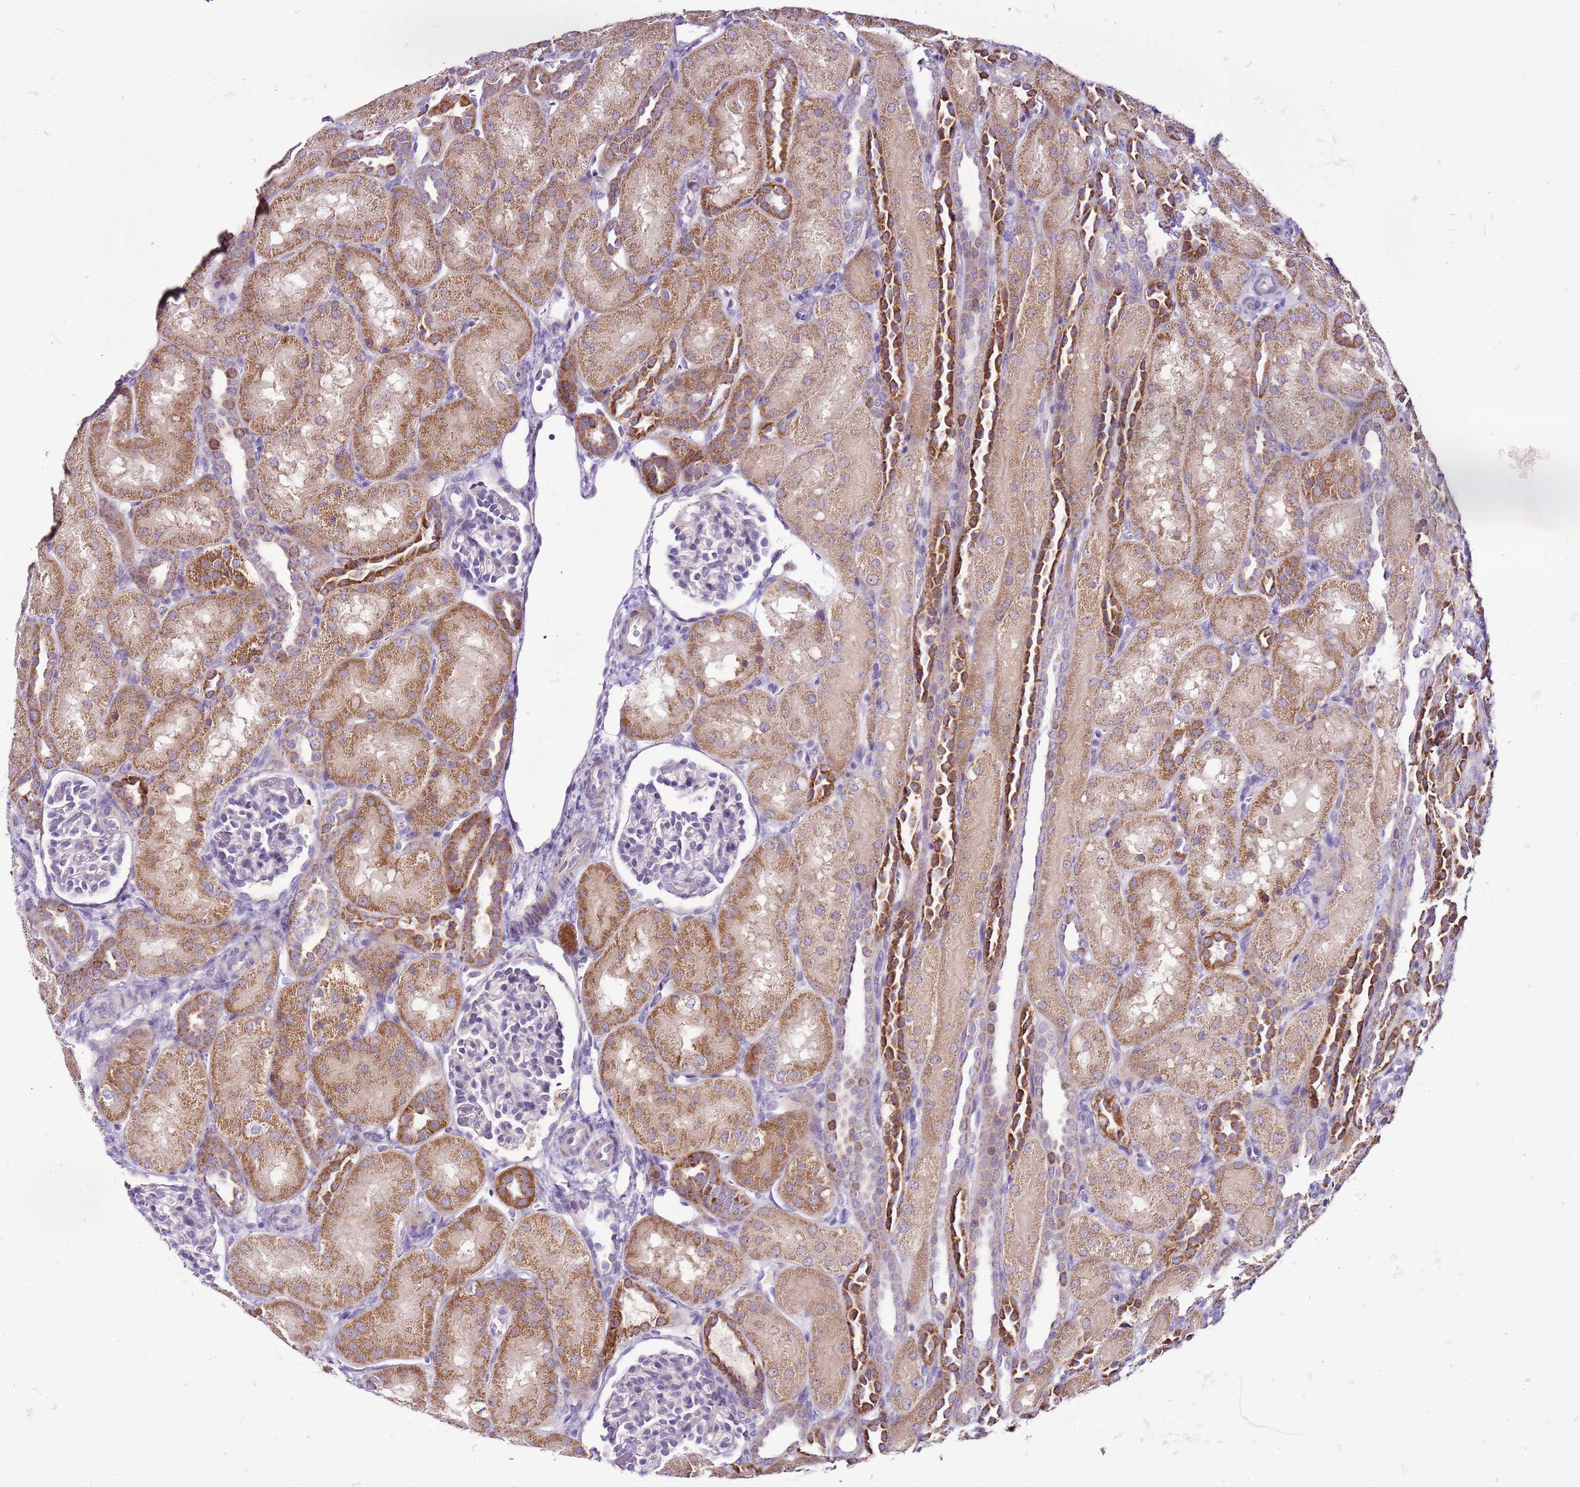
{"staining": {"intensity": "negative", "quantity": "none", "location": "none"}, "tissue": "kidney", "cell_type": "Cells in glomeruli", "image_type": "normal", "snomed": [{"axis": "morphology", "description": "Normal tissue, NOS"}, {"axis": "topography", "description": "Kidney"}], "caption": "Immunohistochemistry histopathology image of unremarkable kidney stained for a protein (brown), which exhibits no staining in cells in glomeruli.", "gene": "MRPL36", "patient": {"sex": "male", "age": 1}}